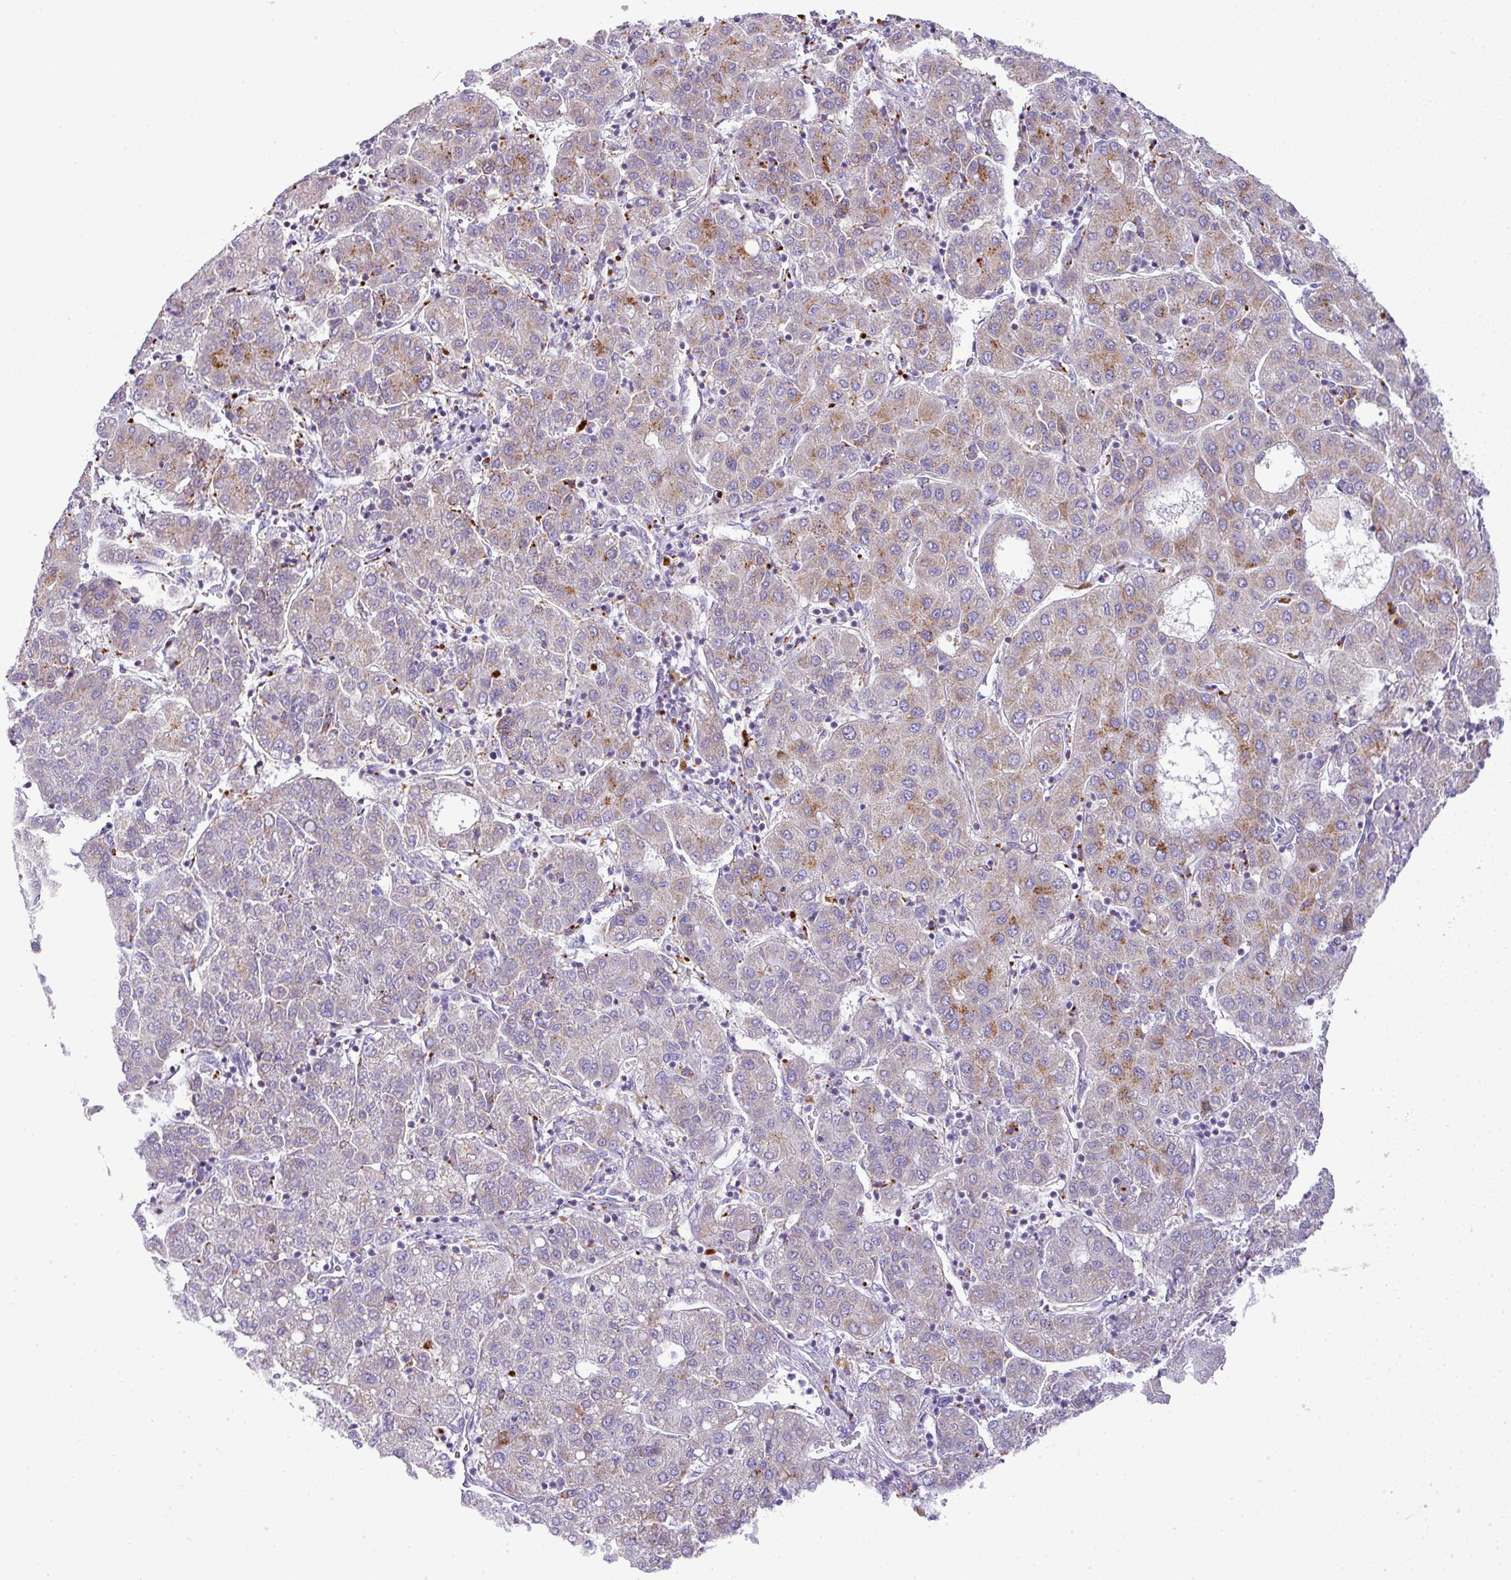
{"staining": {"intensity": "moderate", "quantity": "<25%", "location": "cytoplasmic/membranous"}, "tissue": "liver cancer", "cell_type": "Tumor cells", "image_type": "cancer", "snomed": [{"axis": "morphology", "description": "Carcinoma, Hepatocellular, NOS"}, {"axis": "topography", "description": "Liver"}], "caption": "Tumor cells reveal moderate cytoplasmic/membranous positivity in about <25% of cells in liver cancer. The staining is performed using DAB (3,3'-diaminobenzidine) brown chromogen to label protein expression. The nuclei are counter-stained blue using hematoxylin.", "gene": "PGAP4", "patient": {"sex": "male", "age": 65}}